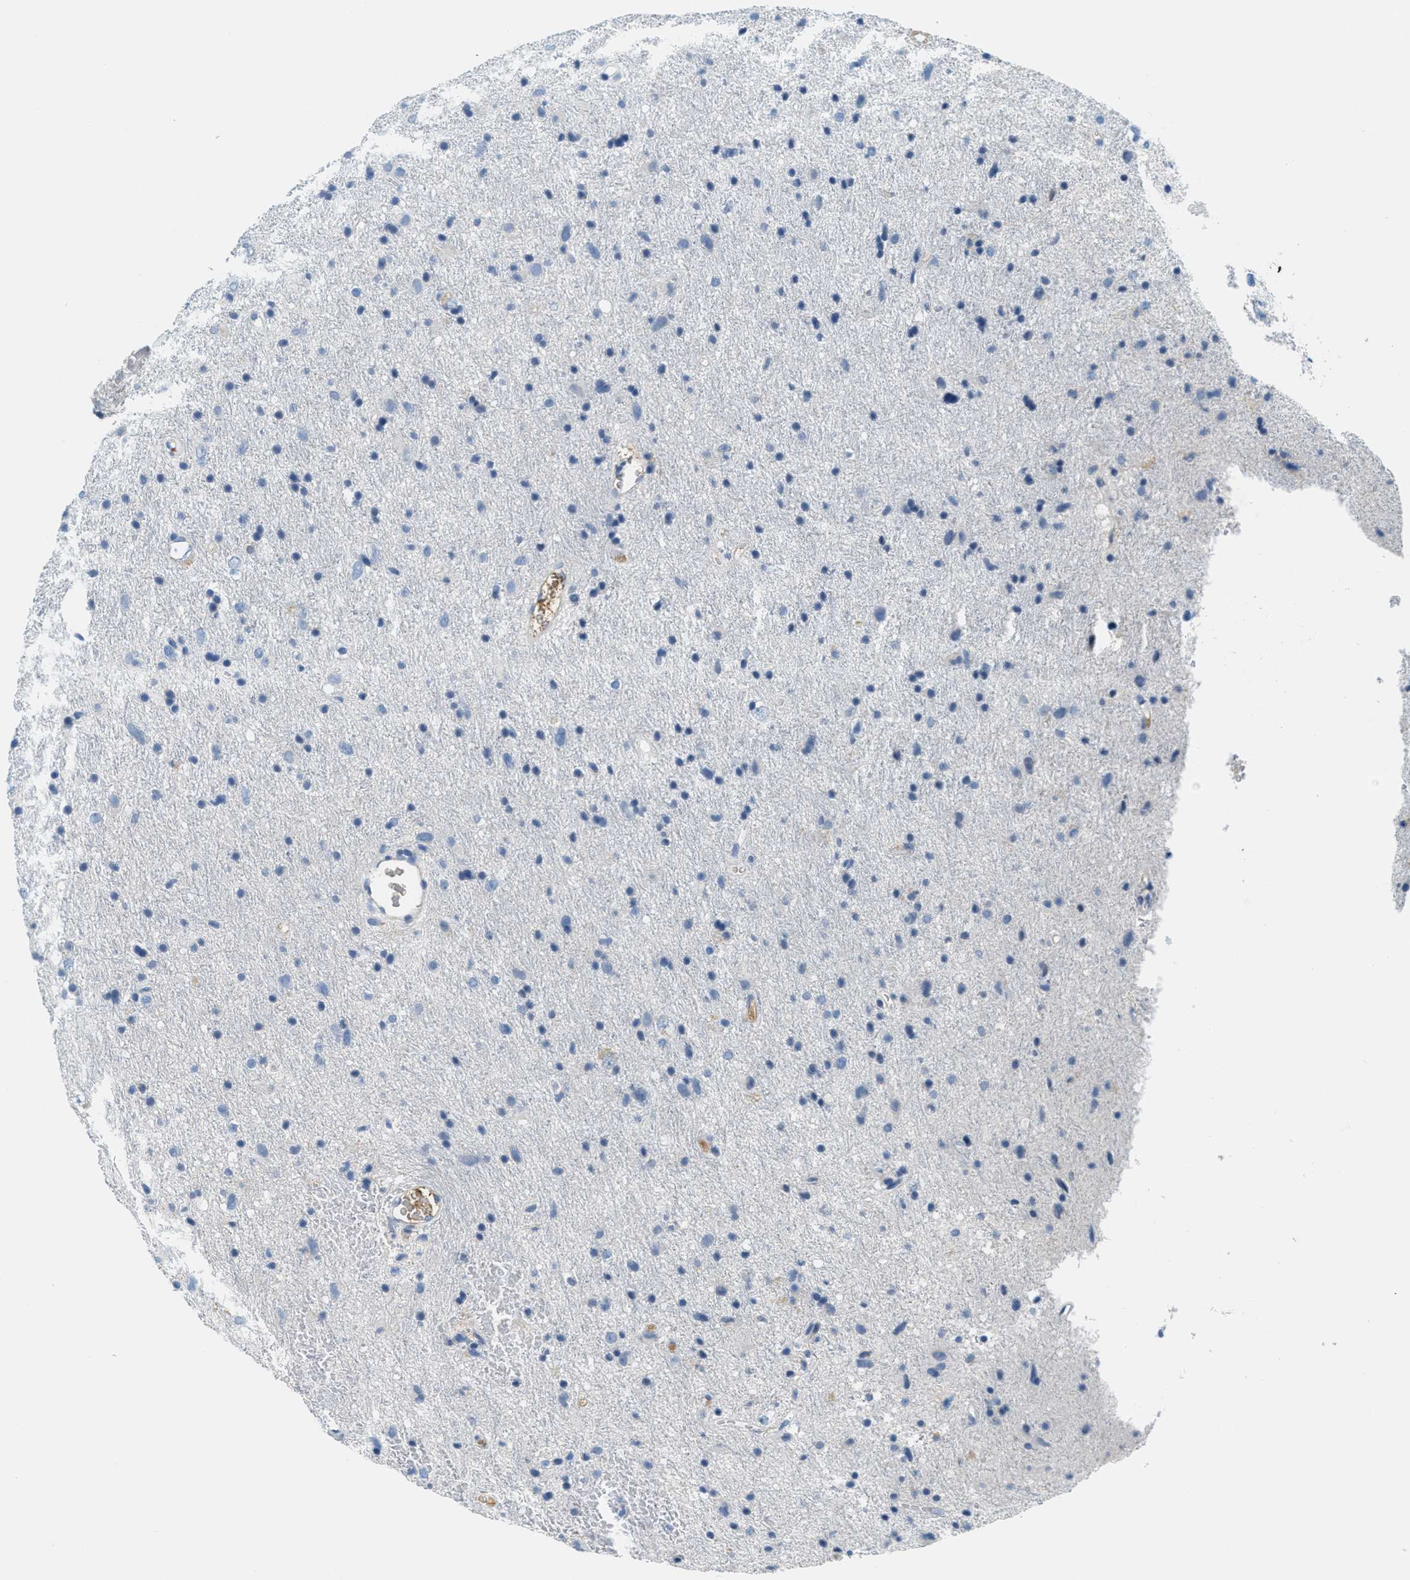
{"staining": {"intensity": "negative", "quantity": "none", "location": "none"}, "tissue": "glioma", "cell_type": "Tumor cells", "image_type": "cancer", "snomed": [{"axis": "morphology", "description": "Glioma, malignant, Low grade"}, {"axis": "topography", "description": "Brain"}], "caption": "This is an immunohistochemistry (IHC) image of human glioma. There is no staining in tumor cells.", "gene": "A2M", "patient": {"sex": "male", "age": 77}}